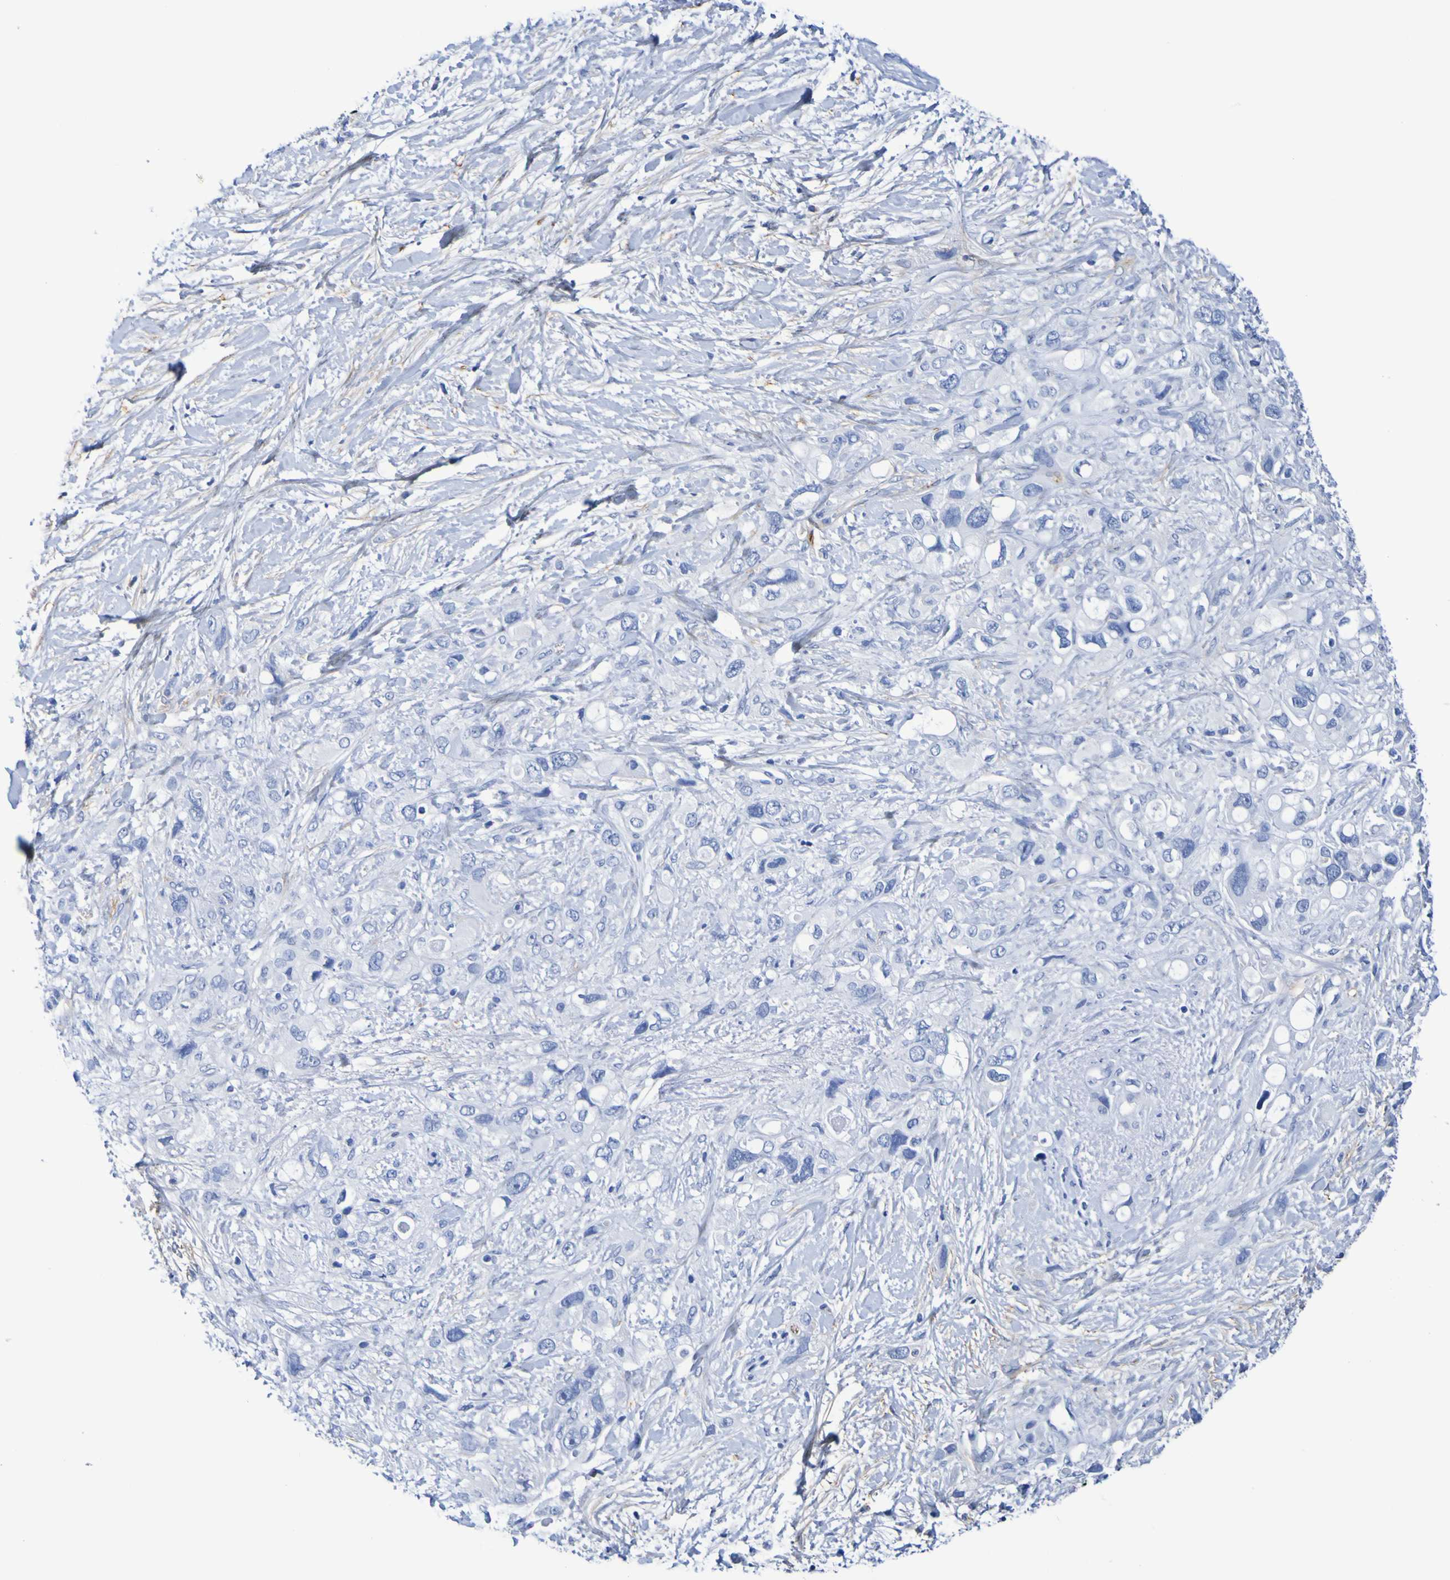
{"staining": {"intensity": "negative", "quantity": "none", "location": "none"}, "tissue": "pancreatic cancer", "cell_type": "Tumor cells", "image_type": "cancer", "snomed": [{"axis": "morphology", "description": "Adenocarcinoma, NOS"}, {"axis": "topography", "description": "Pancreas"}], "caption": "An image of human pancreatic cancer is negative for staining in tumor cells.", "gene": "DPEP1", "patient": {"sex": "female", "age": 56}}